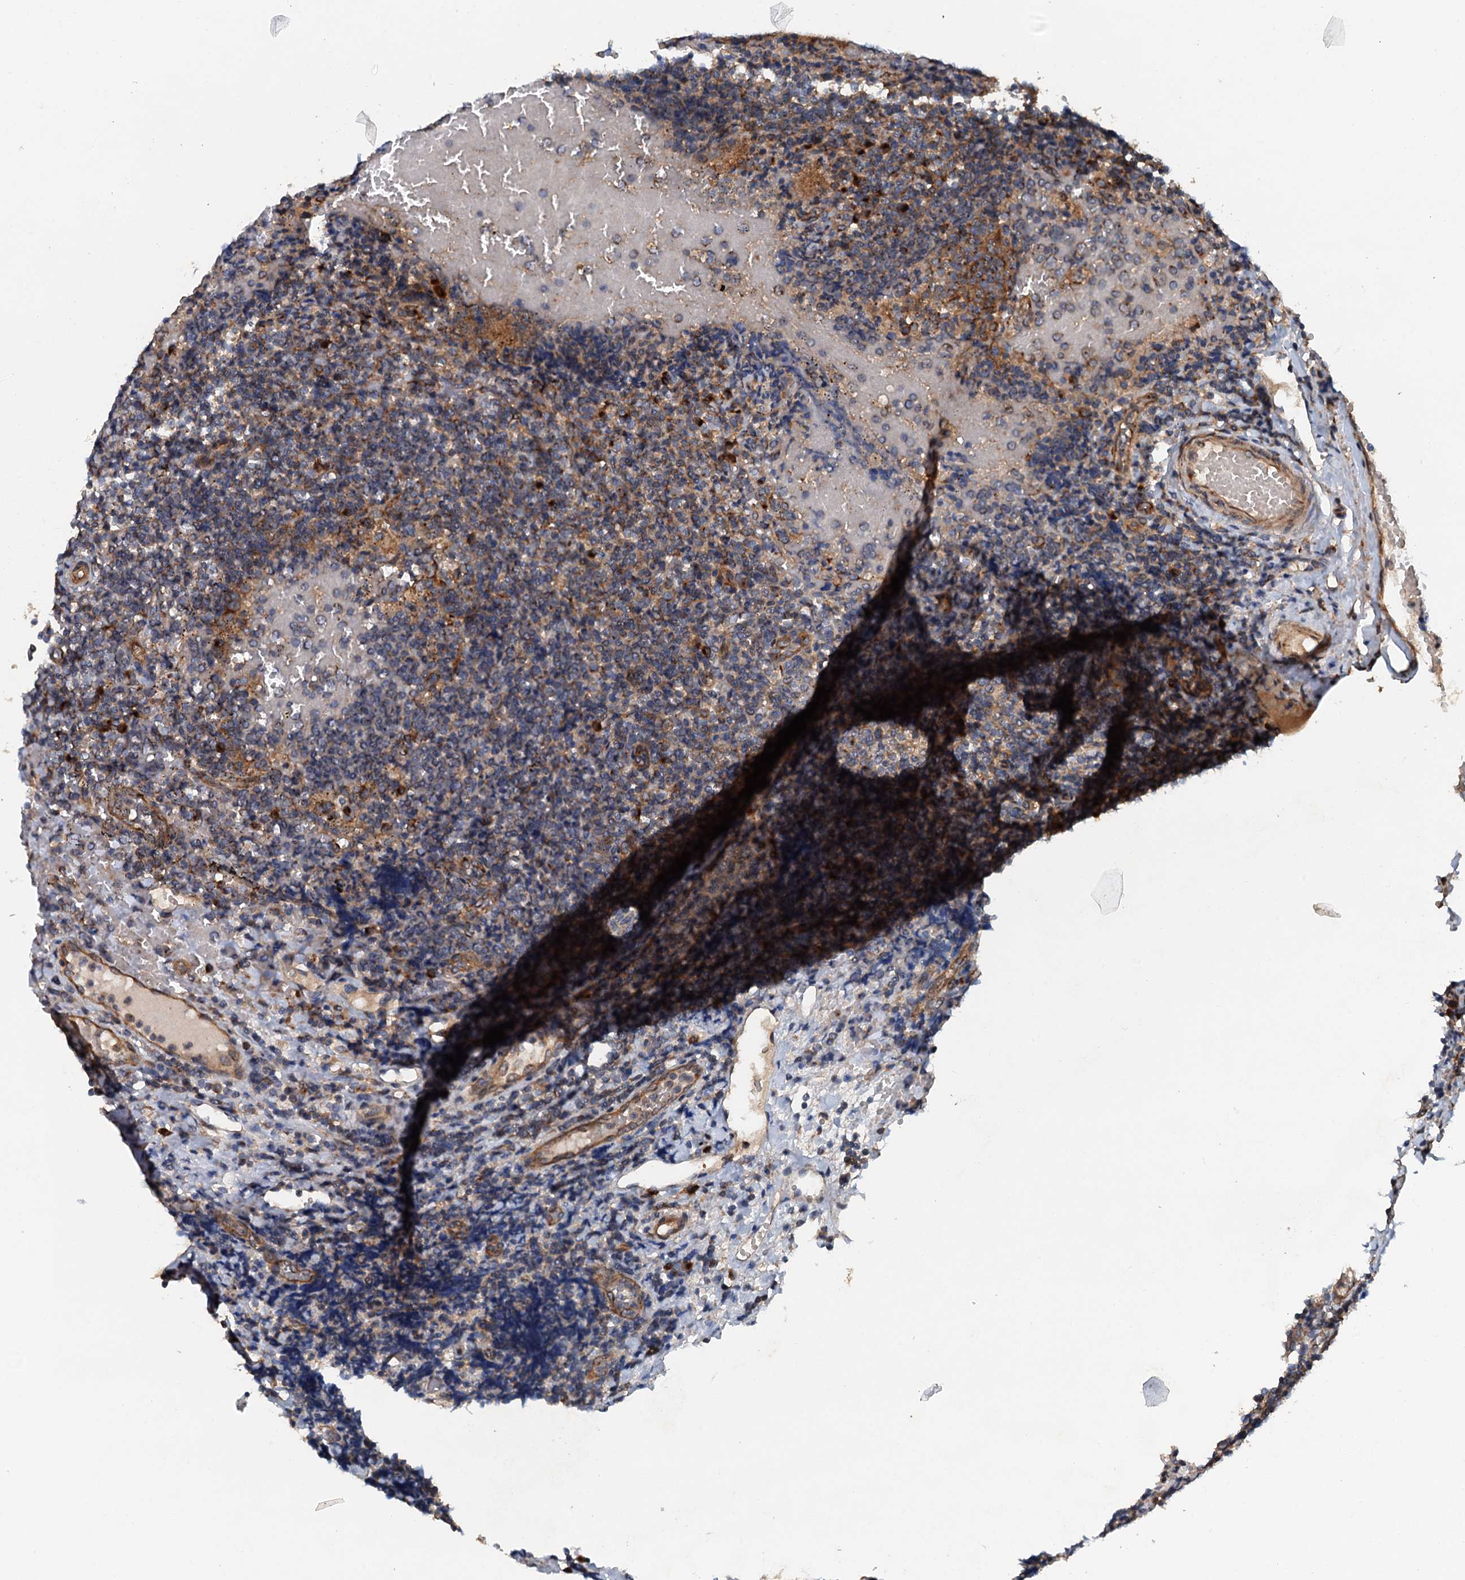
{"staining": {"intensity": "strong", "quantity": ">75%", "location": "cytoplasmic/membranous"}, "tissue": "tonsil", "cell_type": "Germinal center cells", "image_type": "normal", "snomed": [{"axis": "morphology", "description": "Normal tissue, NOS"}, {"axis": "topography", "description": "Tonsil"}], "caption": "IHC (DAB) staining of unremarkable human tonsil exhibits strong cytoplasmic/membranous protein positivity in approximately >75% of germinal center cells. Using DAB (brown) and hematoxylin (blue) stains, captured at high magnification using brightfield microscopy.", "gene": "COG3", "patient": {"sex": "female", "age": 19}}